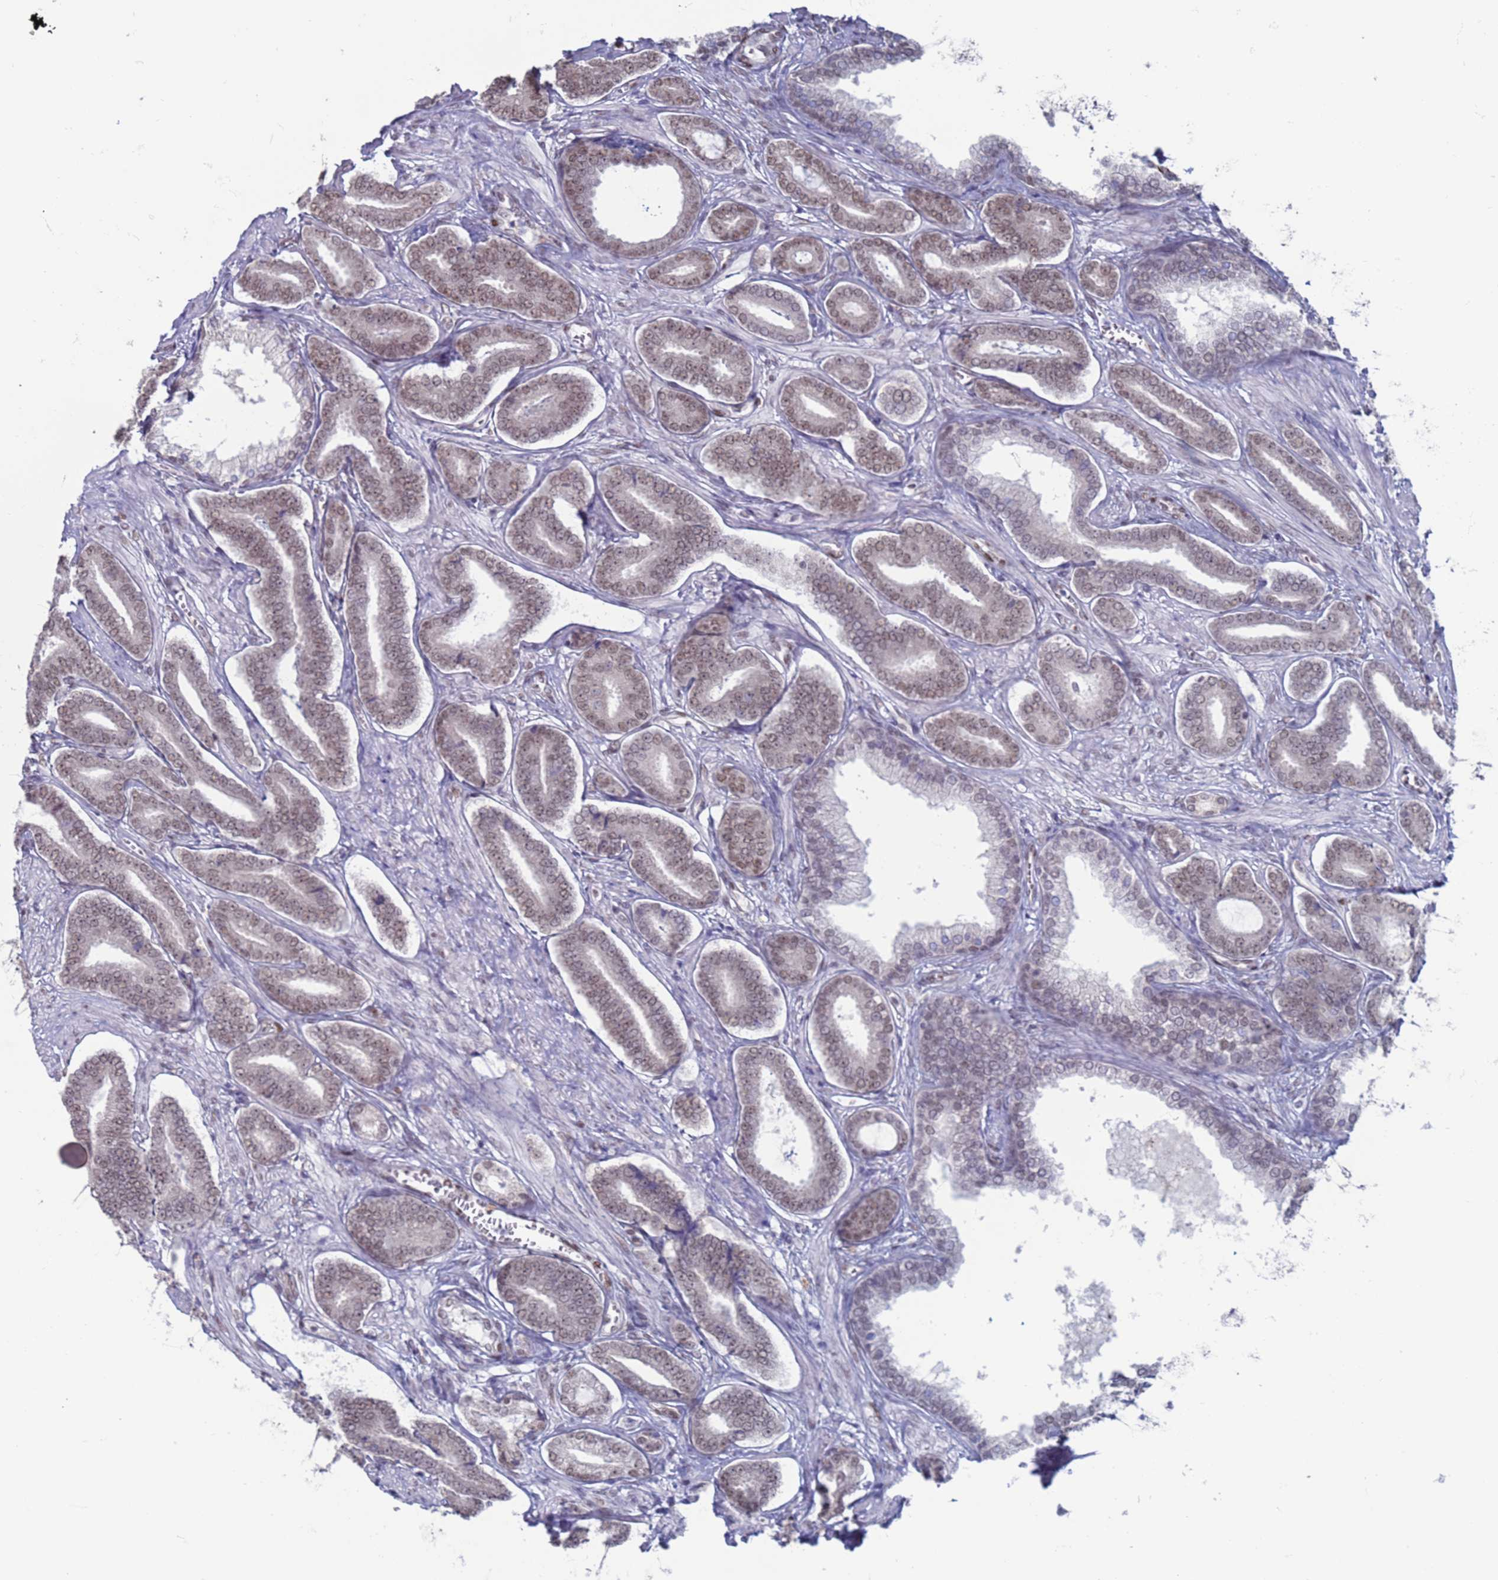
{"staining": {"intensity": "weak", "quantity": ">75%", "location": "cytoplasmic/membranous,nuclear"}, "tissue": "prostate cancer", "cell_type": "Tumor cells", "image_type": "cancer", "snomed": [{"axis": "morphology", "description": "Adenocarcinoma, NOS"}, {"axis": "topography", "description": "Prostate and seminal vesicle, NOS"}], "caption": "A high-resolution photomicrograph shows immunohistochemistry staining of prostate cancer (adenocarcinoma), which displays weak cytoplasmic/membranous and nuclear expression in about >75% of tumor cells. The staining was performed using DAB to visualize the protein expression in brown, while the nuclei were stained in blue with hematoxylin (Magnification: 20x).", "gene": "SAE1", "patient": {"sex": "male", "age": 76}}